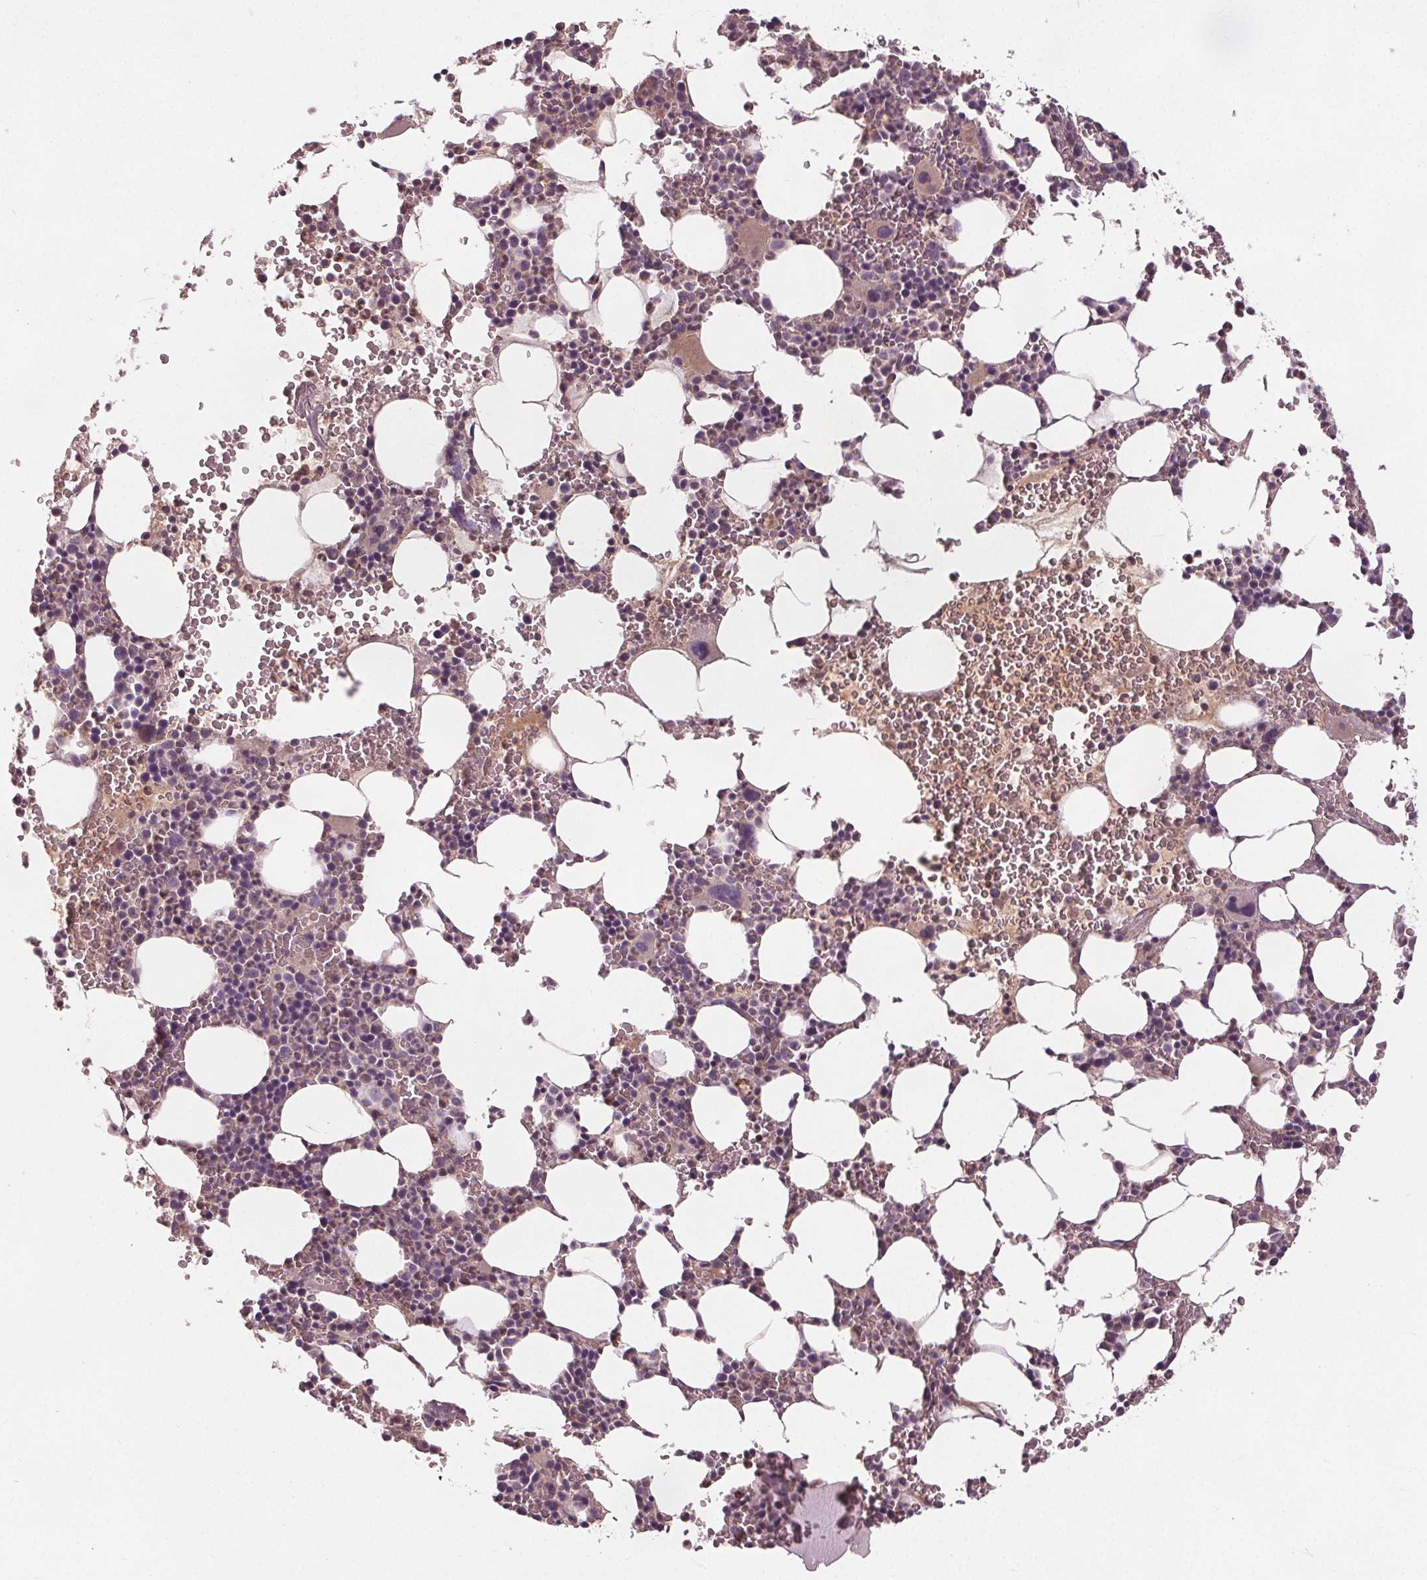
{"staining": {"intensity": "negative", "quantity": "none", "location": "none"}, "tissue": "bone marrow", "cell_type": "Hematopoietic cells", "image_type": "normal", "snomed": [{"axis": "morphology", "description": "Normal tissue, NOS"}, {"axis": "topography", "description": "Bone marrow"}], "caption": "This is an immunohistochemistry image of benign human bone marrow. There is no positivity in hematopoietic cells.", "gene": "PDGFD", "patient": {"sex": "male", "age": 82}}